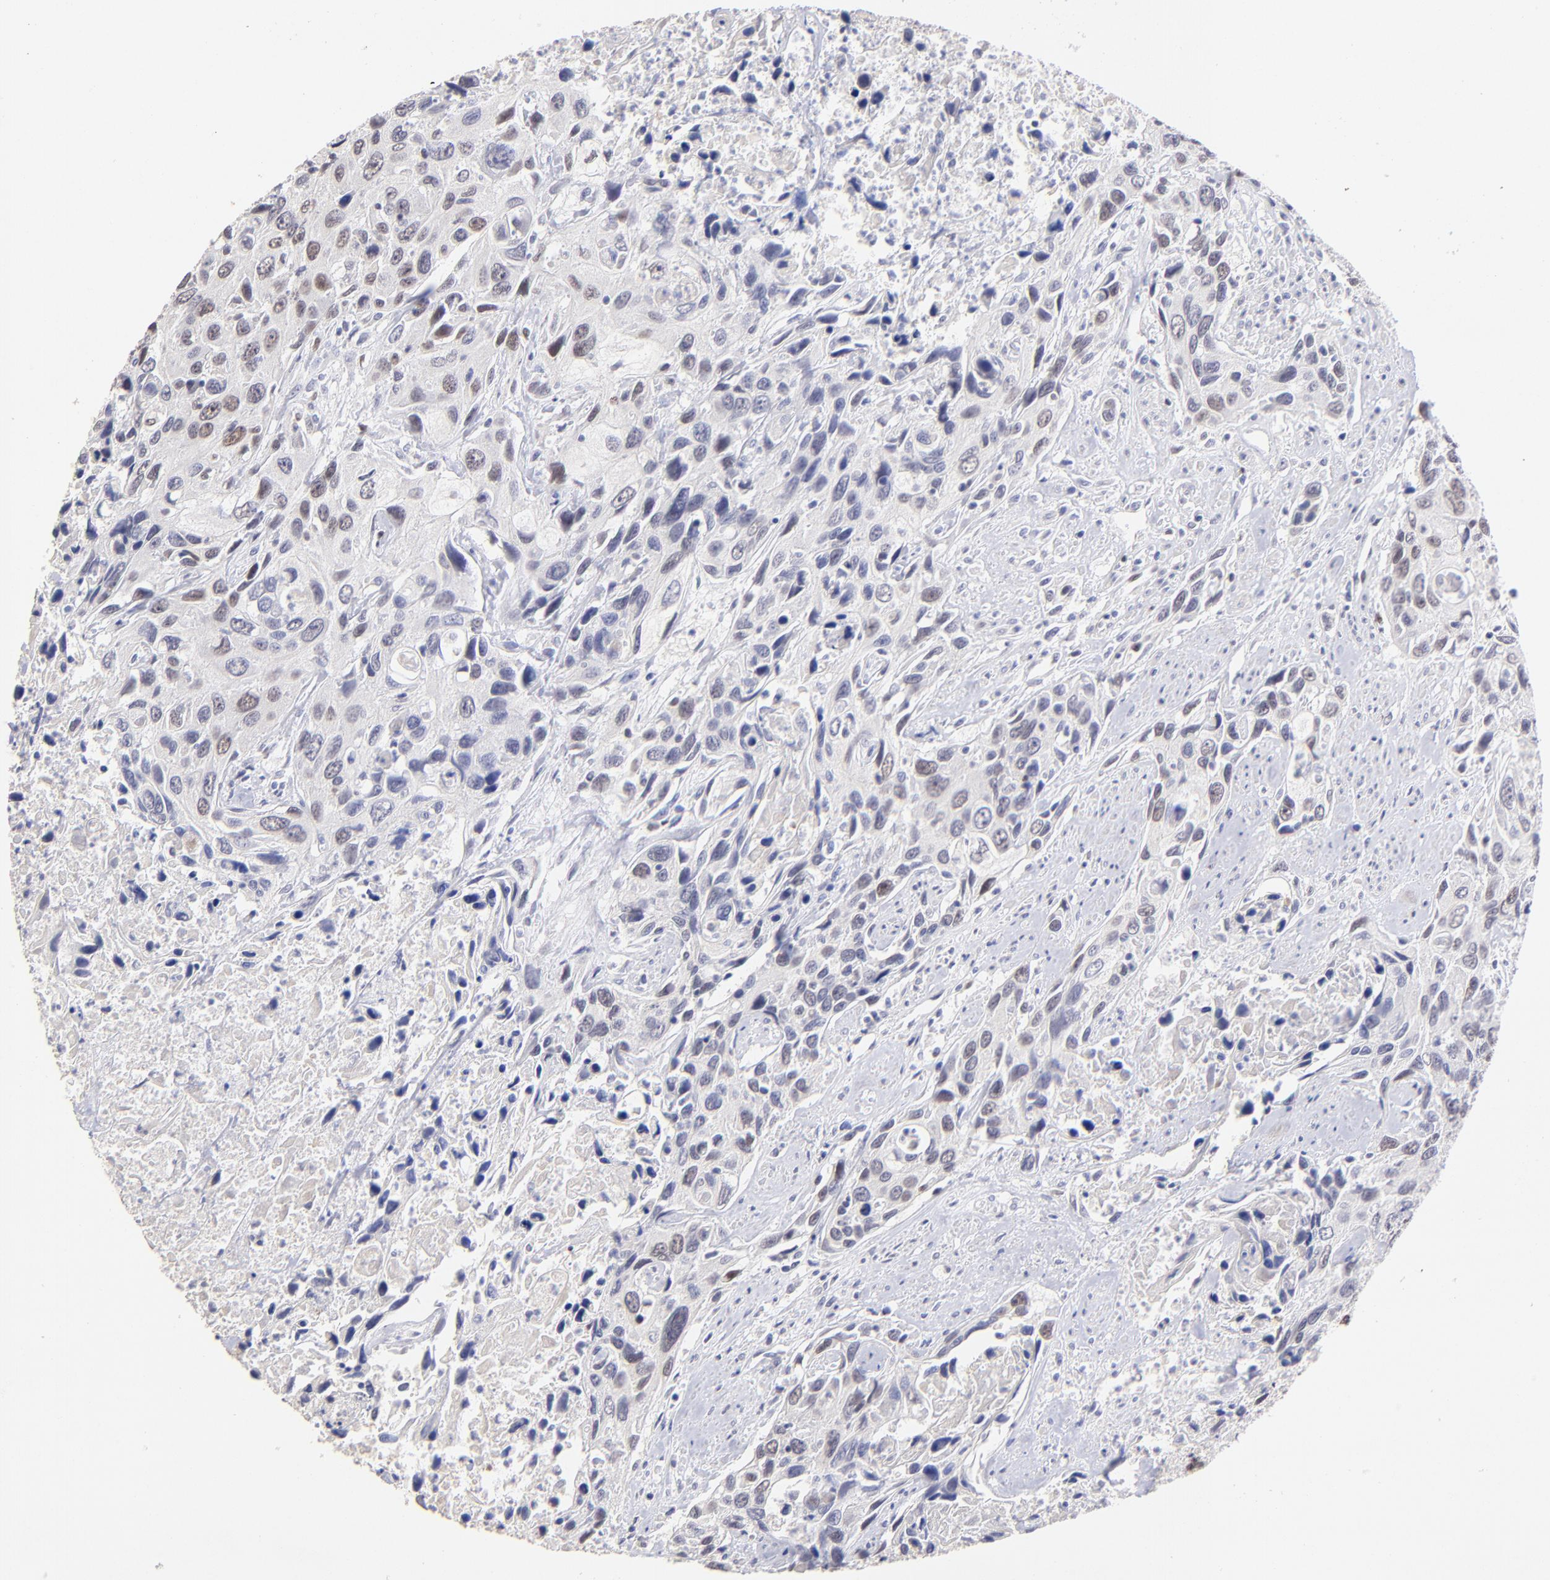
{"staining": {"intensity": "weak", "quantity": "25%-75%", "location": "nuclear"}, "tissue": "urothelial cancer", "cell_type": "Tumor cells", "image_type": "cancer", "snomed": [{"axis": "morphology", "description": "Urothelial carcinoma, High grade"}, {"axis": "topography", "description": "Urinary bladder"}], "caption": "Approximately 25%-75% of tumor cells in human urothelial cancer demonstrate weak nuclear protein positivity as visualized by brown immunohistochemical staining.", "gene": "DNMT1", "patient": {"sex": "male", "age": 71}}